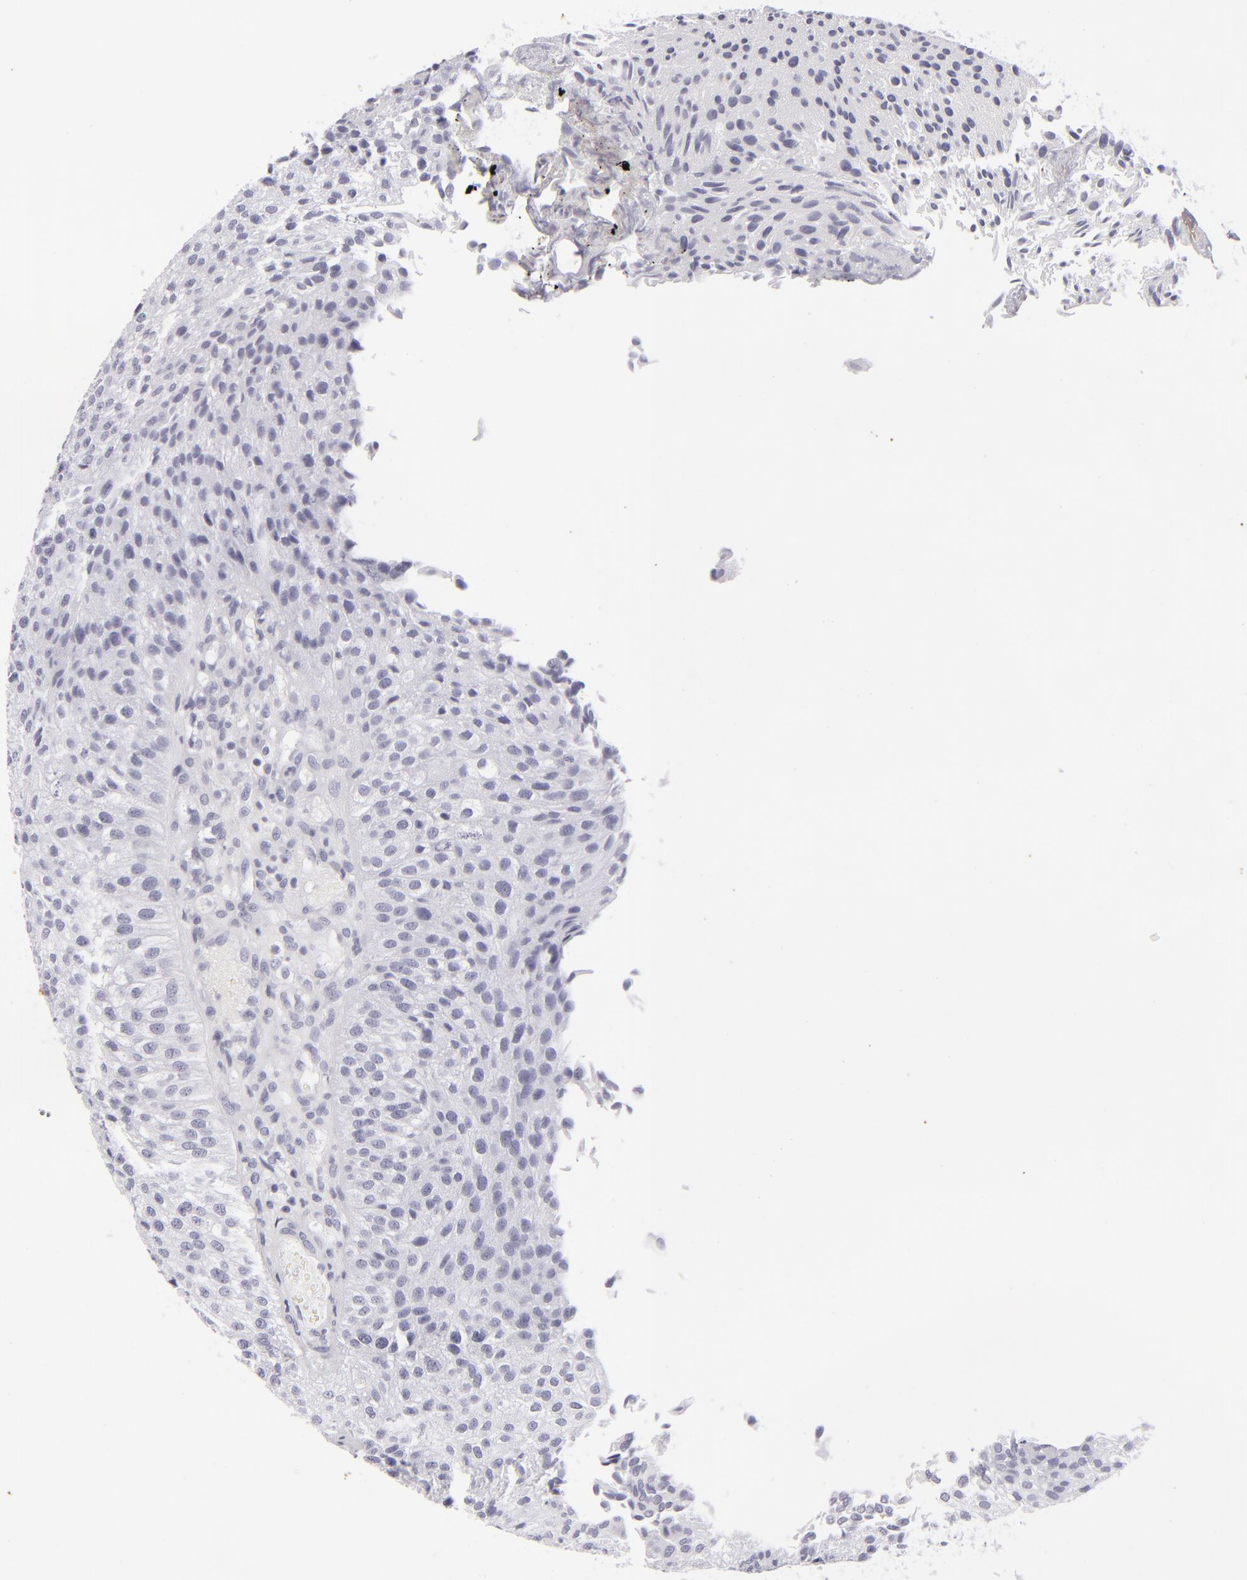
{"staining": {"intensity": "negative", "quantity": "none", "location": "none"}, "tissue": "urothelial cancer", "cell_type": "Tumor cells", "image_type": "cancer", "snomed": [{"axis": "morphology", "description": "Urothelial carcinoma, Low grade"}, {"axis": "topography", "description": "Urinary bladder"}], "caption": "High magnification brightfield microscopy of urothelial cancer stained with DAB (3,3'-diaminobenzidine) (brown) and counterstained with hematoxylin (blue): tumor cells show no significant expression.", "gene": "KRT1", "patient": {"sex": "female", "age": 89}}